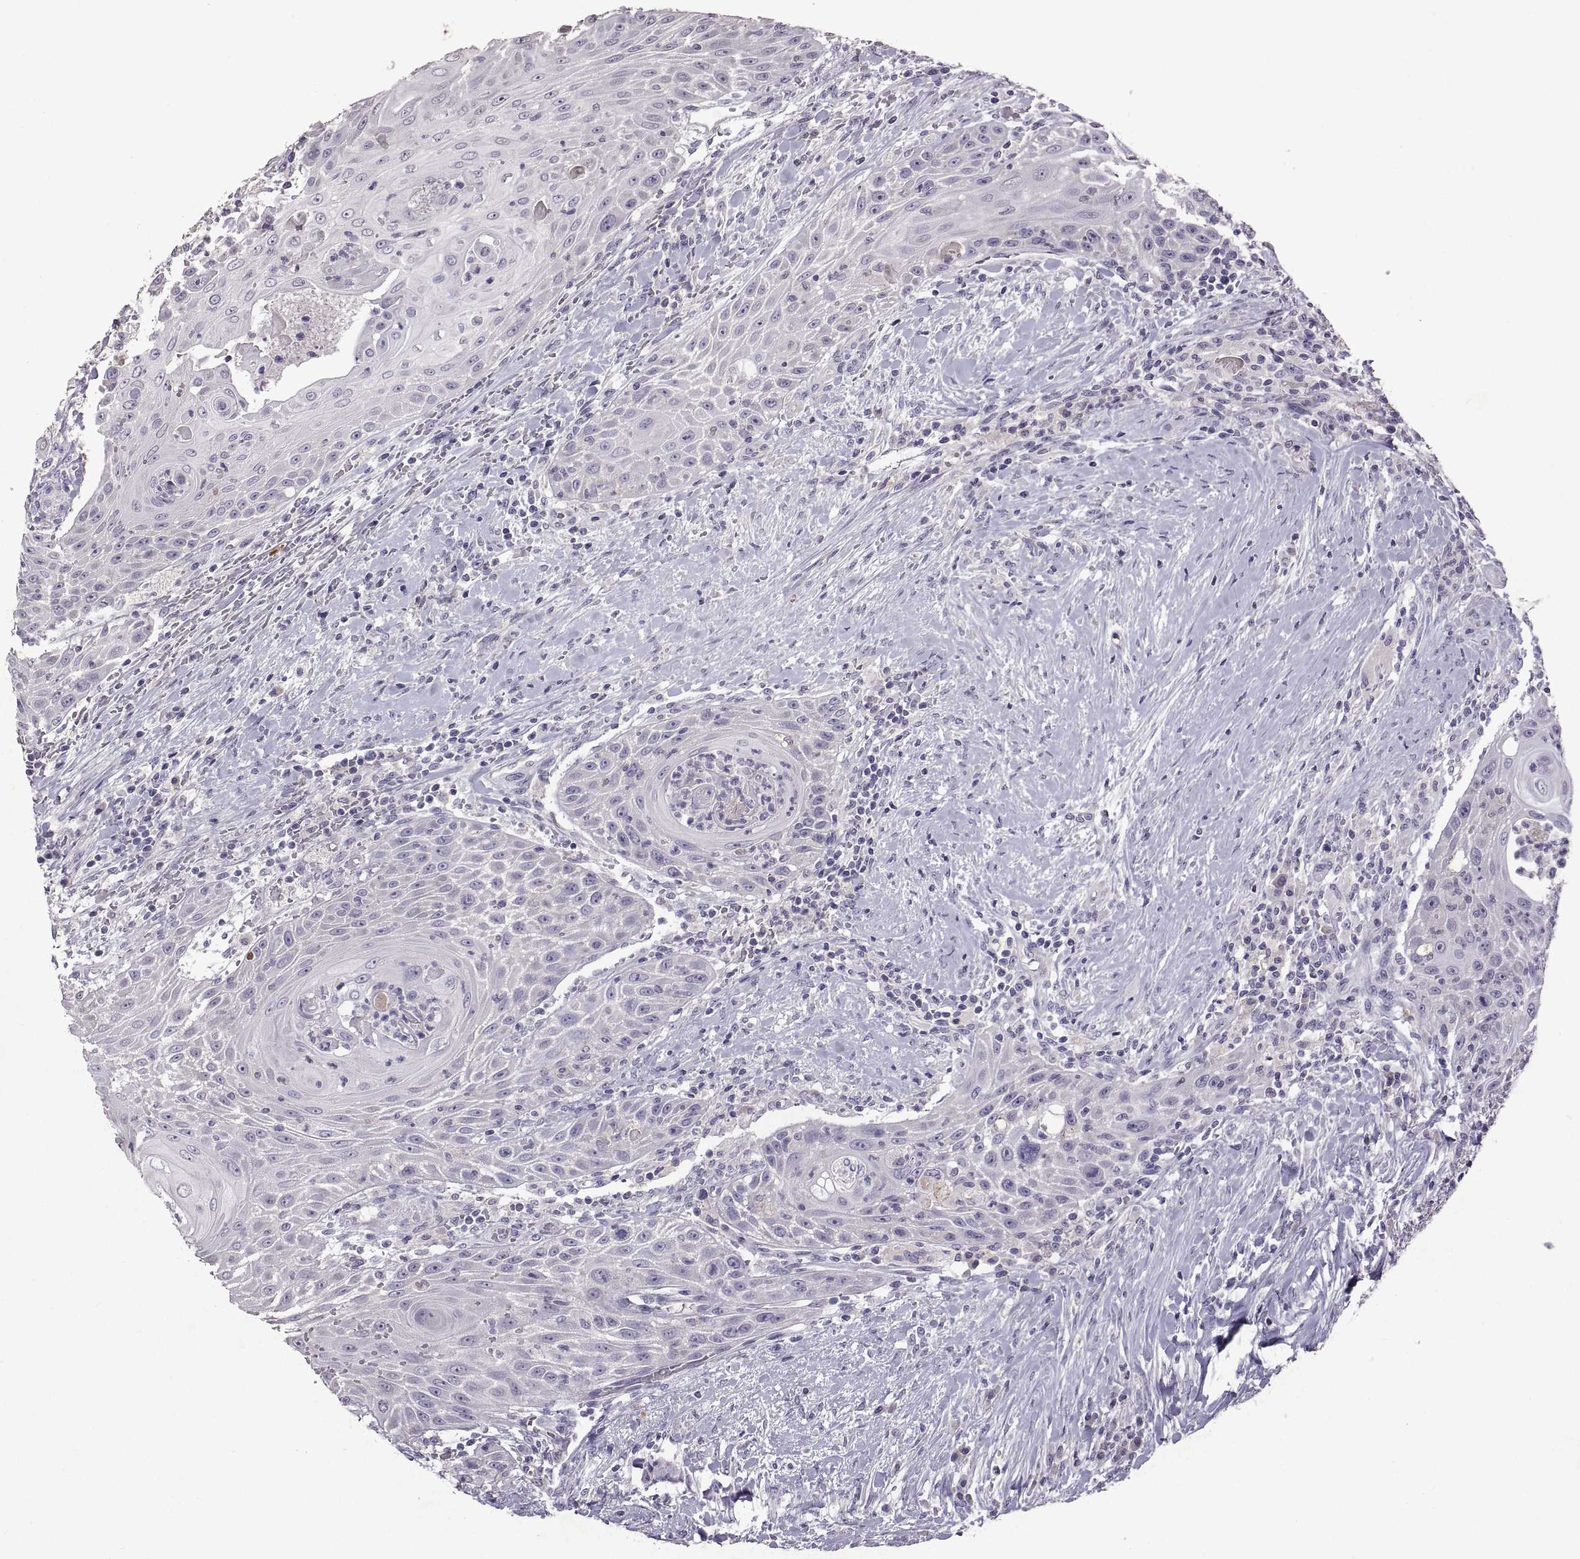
{"staining": {"intensity": "negative", "quantity": "none", "location": "none"}, "tissue": "head and neck cancer", "cell_type": "Tumor cells", "image_type": "cancer", "snomed": [{"axis": "morphology", "description": "Squamous cell carcinoma, NOS"}, {"axis": "topography", "description": "Head-Neck"}], "caption": "Tumor cells are negative for protein expression in human squamous cell carcinoma (head and neck). (Immunohistochemistry (ihc), brightfield microscopy, high magnification).", "gene": "DEFB136", "patient": {"sex": "male", "age": 69}}